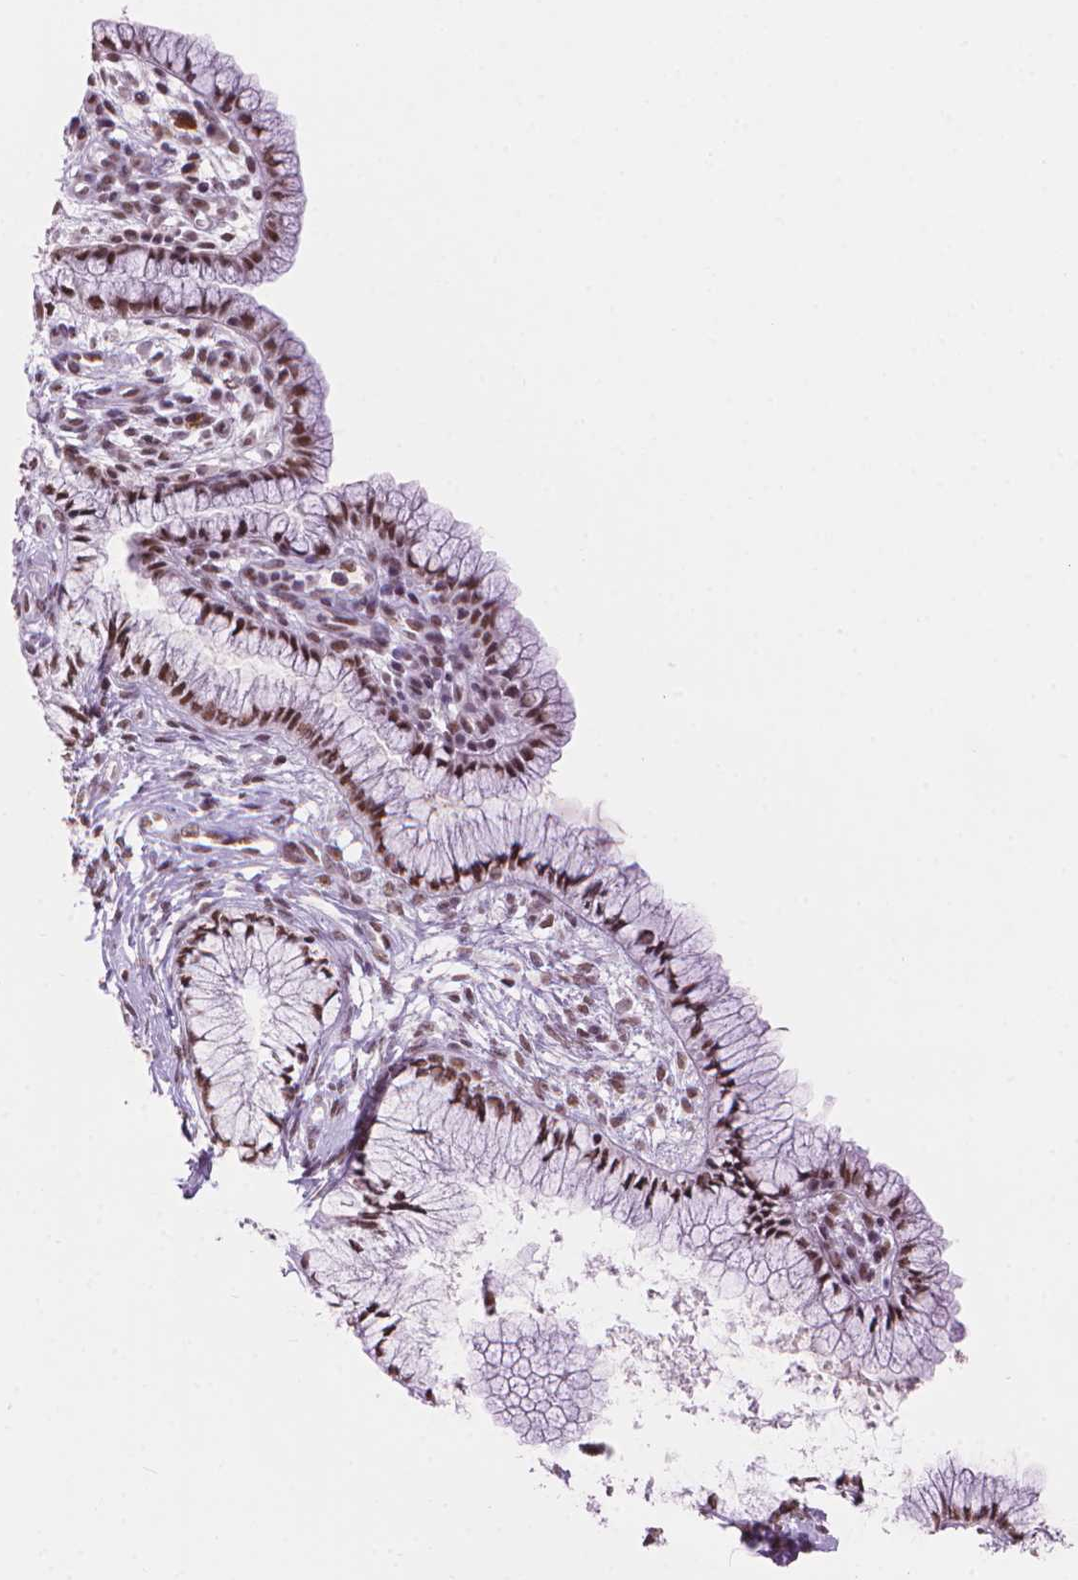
{"staining": {"intensity": "strong", "quantity": ">75%", "location": "nuclear"}, "tissue": "cervix", "cell_type": "Glandular cells", "image_type": "normal", "snomed": [{"axis": "morphology", "description": "Normal tissue, NOS"}, {"axis": "topography", "description": "Cervix"}], "caption": "Normal cervix exhibits strong nuclear expression in approximately >75% of glandular cells Immunohistochemistry stains the protein in brown and the nuclei are stained blue..", "gene": "RPA4", "patient": {"sex": "female", "age": 37}}